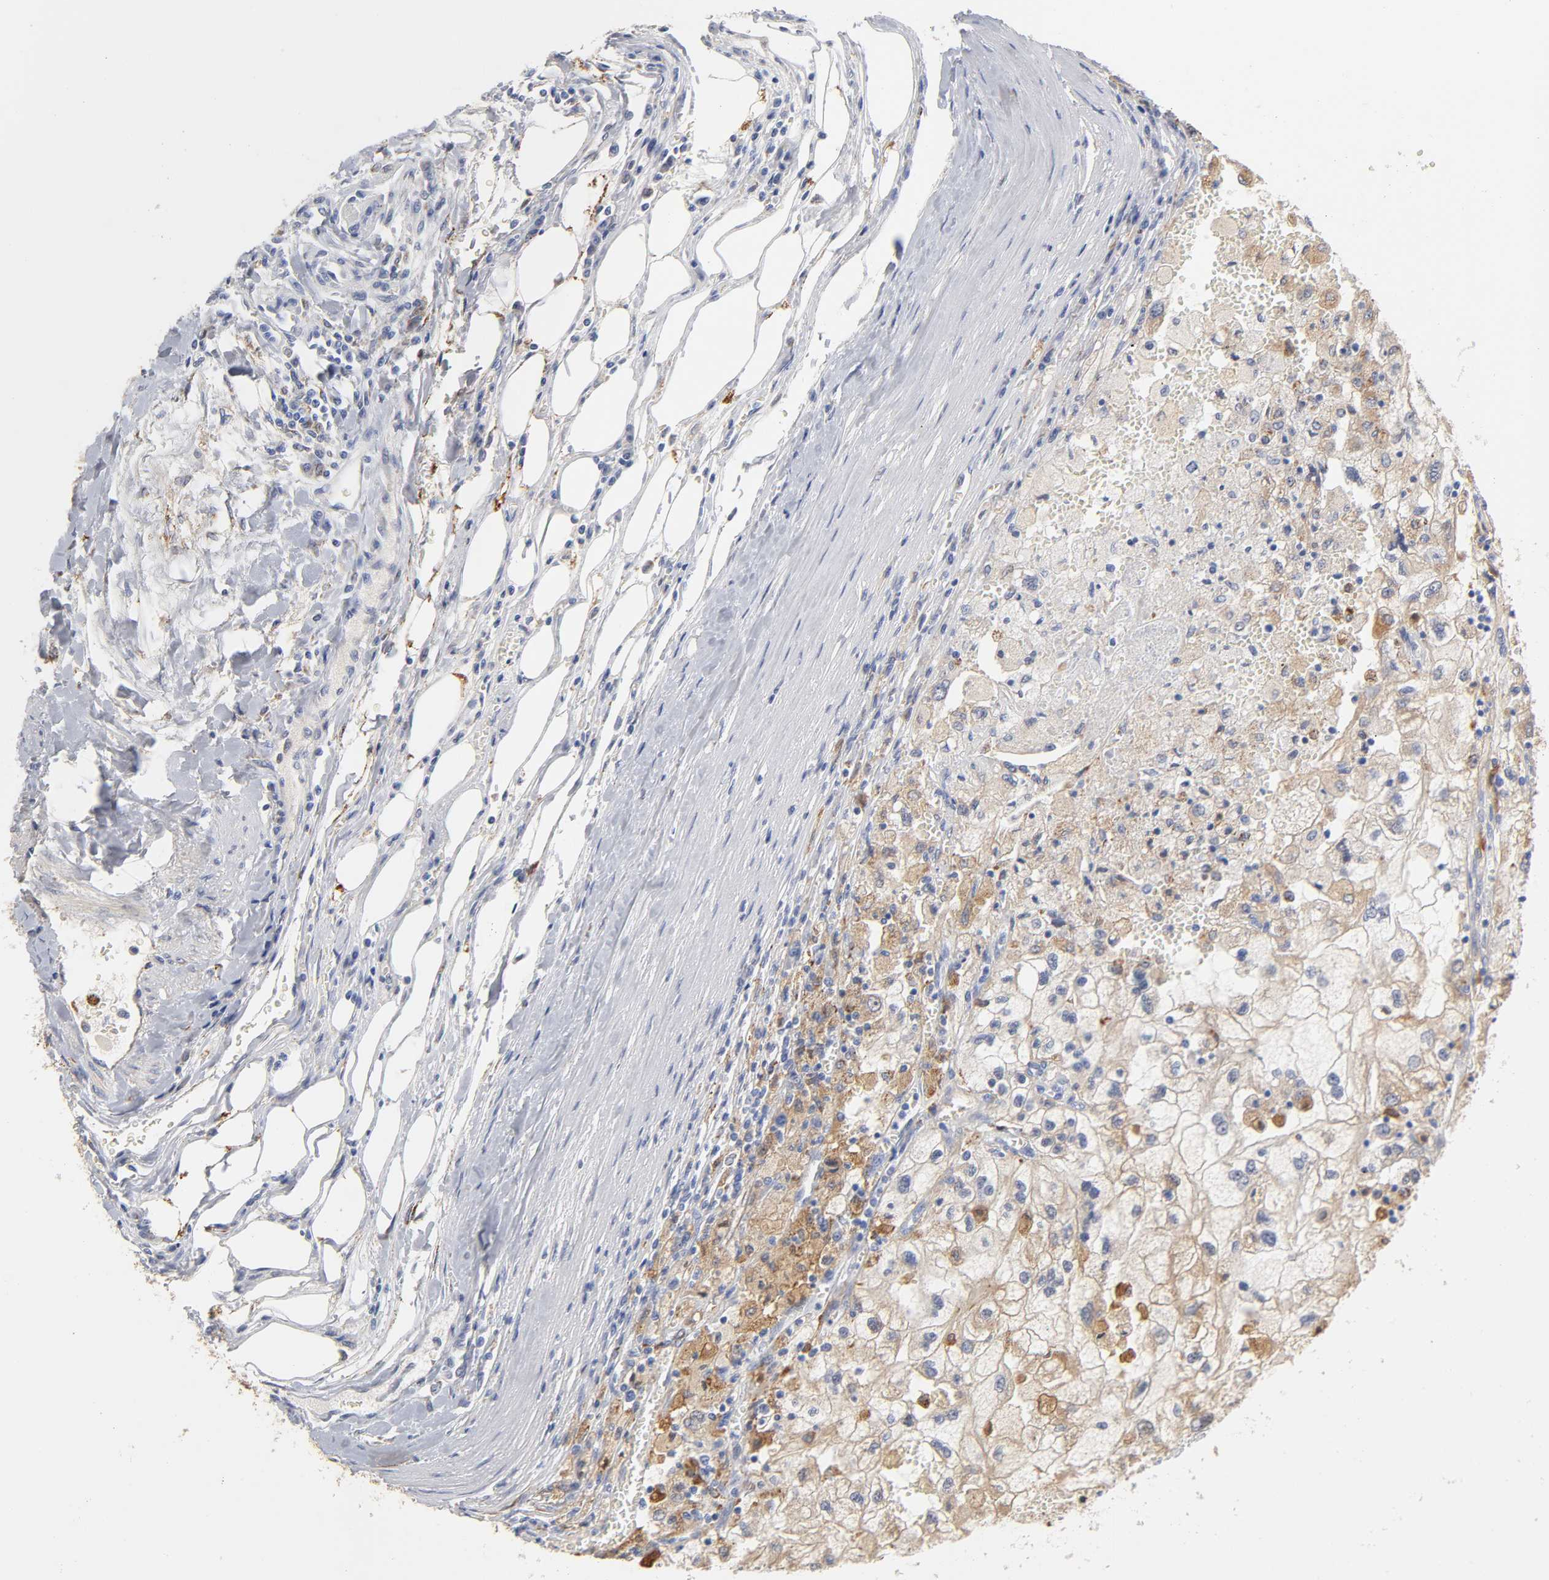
{"staining": {"intensity": "moderate", "quantity": "25%-75%", "location": "cytoplasmic/membranous"}, "tissue": "renal cancer", "cell_type": "Tumor cells", "image_type": "cancer", "snomed": [{"axis": "morphology", "description": "Normal tissue, NOS"}, {"axis": "morphology", "description": "Adenocarcinoma, NOS"}, {"axis": "topography", "description": "Kidney"}], "caption": "IHC image of renal cancer stained for a protein (brown), which displays medium levels of moderate cytoplasmic/membranous expression in about 25%-75% of tumor cells.", "gene": "ISG15", "patient": {"sex": "male", "age": 71}}